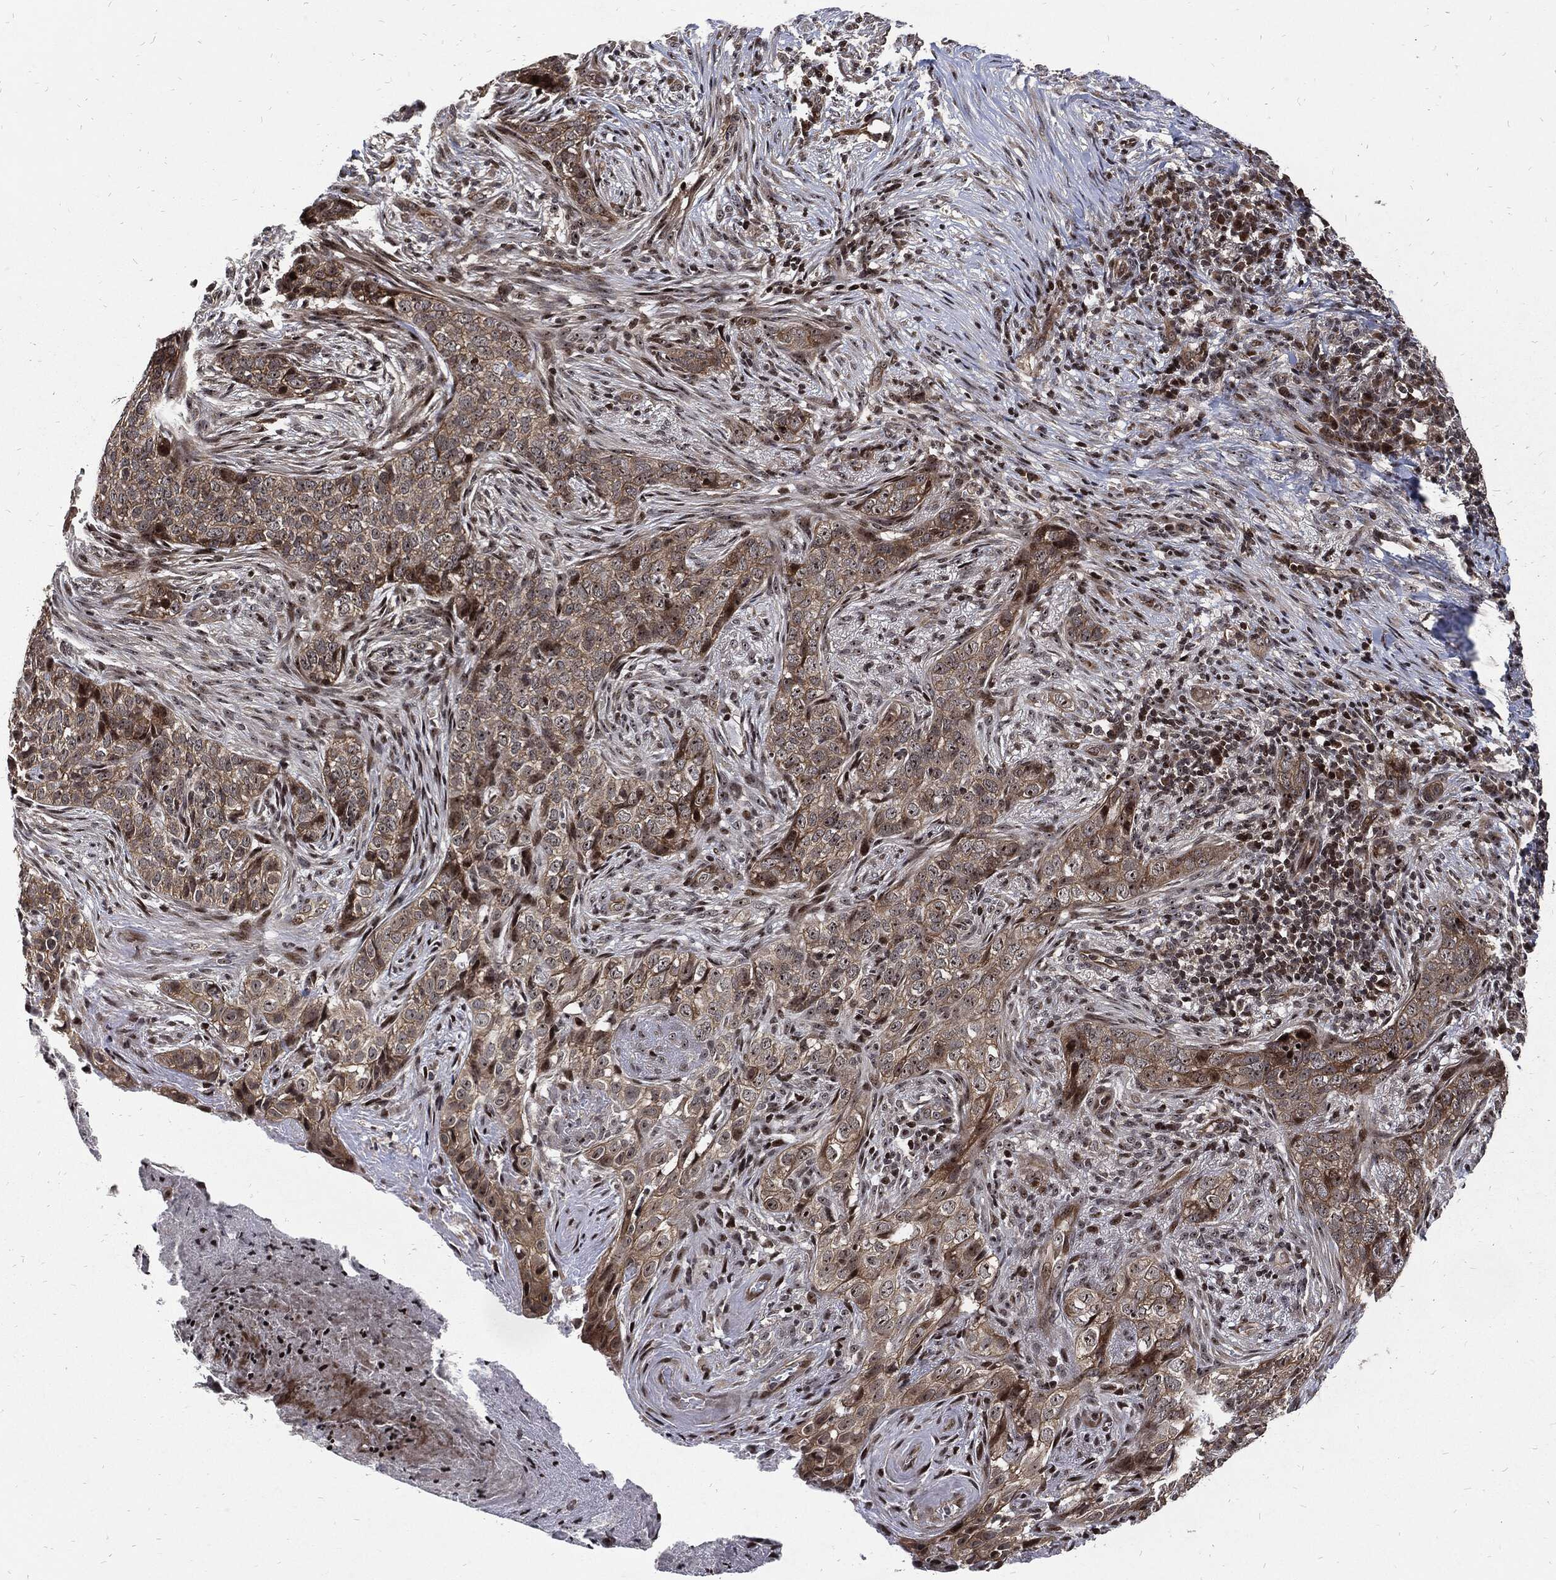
{"staining": {"intensity": "weak", "quantity": ">75%", "location": "cytoplasmic/membranous"}, "tissue": "skin cancer", "cell_type": "Tumor cells", "image_type": "cancer", "snomed": [{"axis": "morphology", "description": "Squamous cell carcinoma, NOS"}, {"axis": "topography", "description": "Skin"}], "caption": "A histopathology image of human skin cancer (squamous cell carcinoma) stained for a protein reveals weak cytoplasmic/membranous brown staining in tumor cells. The protein is stained brown, and the nuclei are stained in blue (DAB (3,3'-diaminobenzidine) IHC with brightfield microscopy, high magnification).", "gene": "ZNF775", "patient": {"sex": "male", "age": 88}}